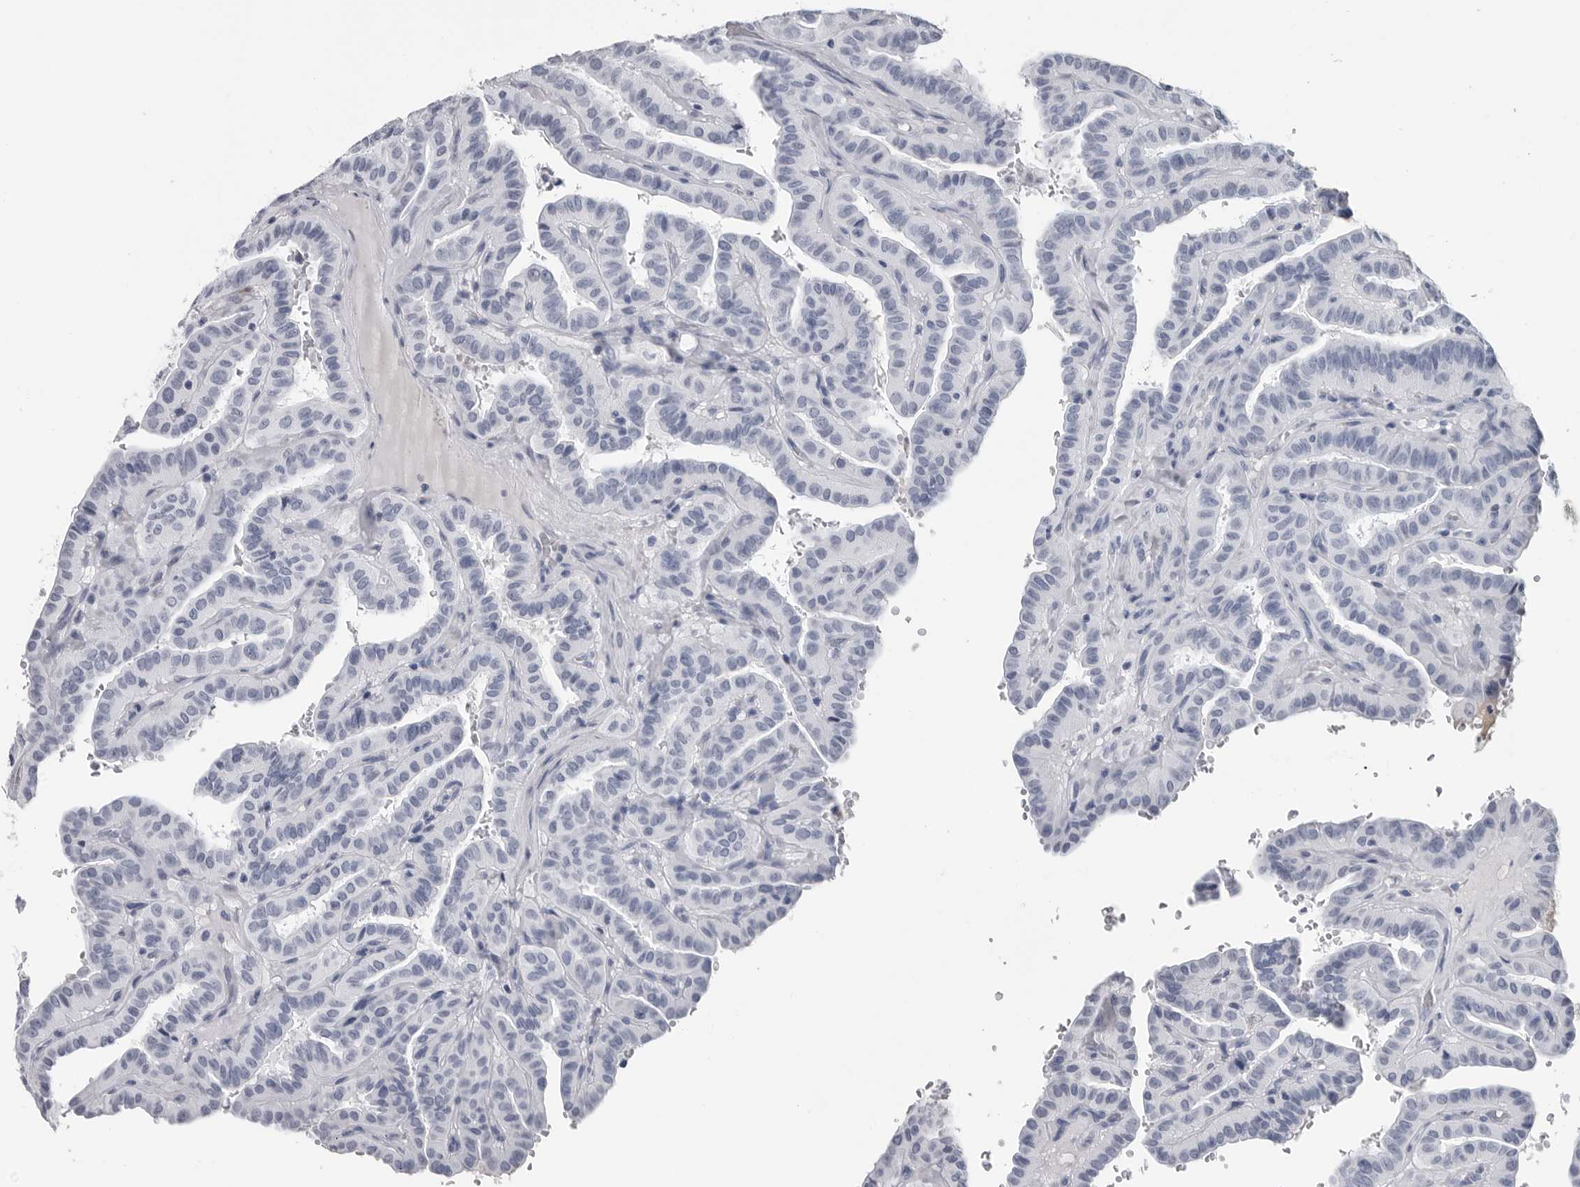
{"staining": {"intensity": "negative", "quantity": "none", "location": "none"}, "tissue": "thyroid cancer", "cell_type": "Tumor cells", "image_type": "cancer", "snomed": [{"axis": "morphology", "description": "Papillary adenocarcinoma, NOS"}, {"axis": "topography", "description": "Thyroid gland"}], "caption": "DAB immunohistochemical staining of human thyroid papillary adenocarcinoma shows no significant expression in tumor cells.", "gene": "AMPD1", "patient": {"sex": "male", "age": 77}}